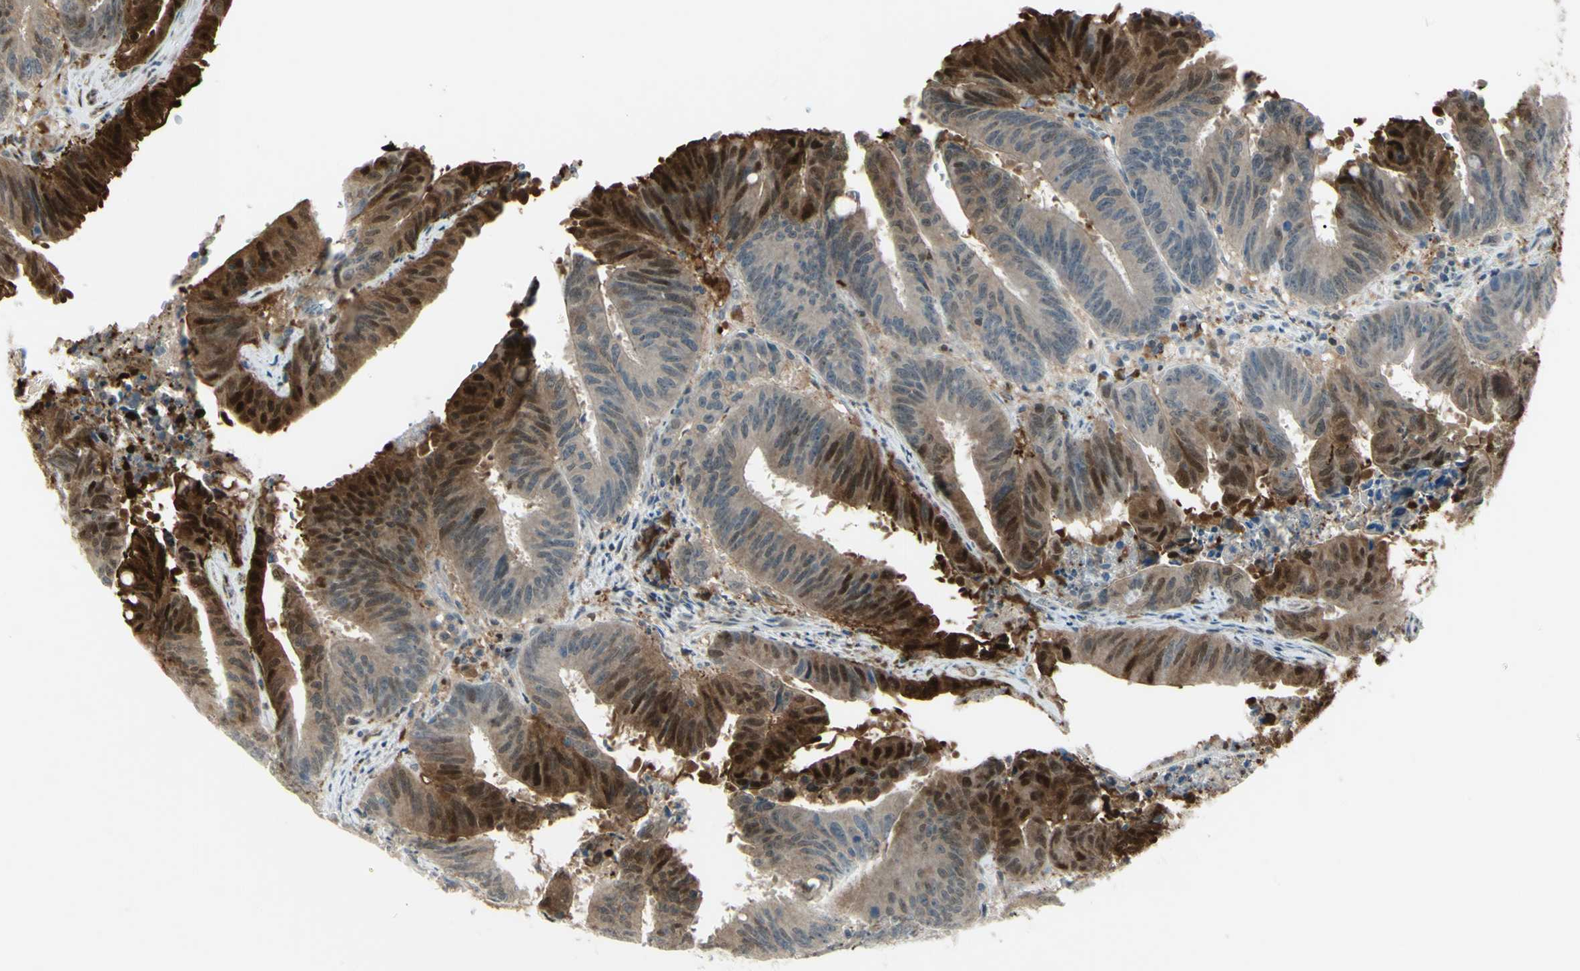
{"staining": {"intensity": "strong", "quantity": "25%-75%", "location": "cytoplasmic/membranous,nuclear"}, "tissue": "colorectal cancer", "cell_type": "Tumor cells", "image_type": "cancer", "snomed": [{"axis": "morphology", "description": "Adenocarcinoma, NOS"}, {"axis": "topography", "description": "Colon"}], "caption": "Colorectal cancer stained for a protein (brown) demonstrates strong cytoplasmic/membranous and nuclear positive expression in about 25%-75% of tumor cells.", "gene": "C1orf159", "patient": {"sex": "male", "age": 45}}